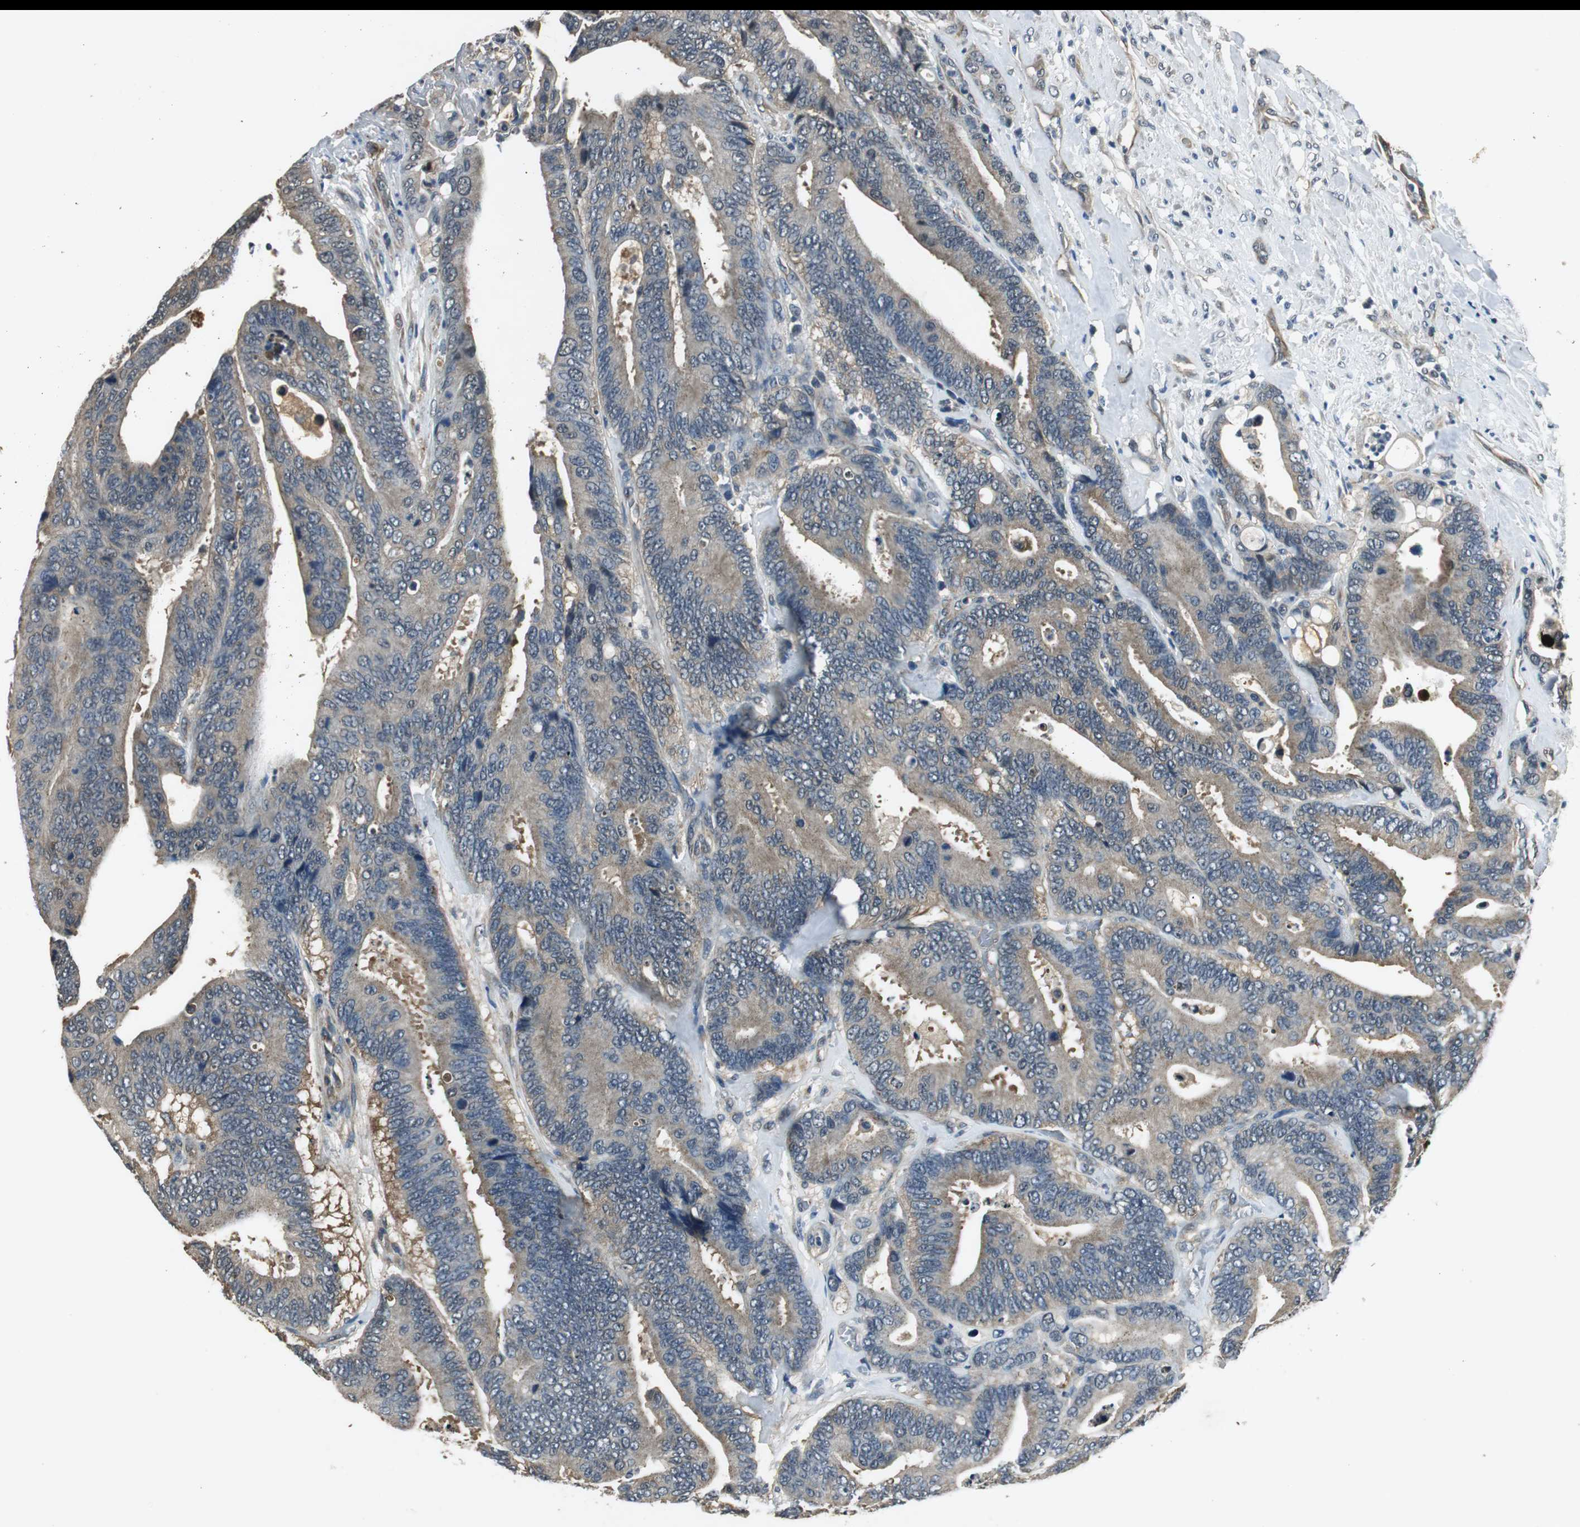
{"staining": {"intensity": "weak", "quantity": "25%-75%", "location": "cytoplasmic/membranous"}, "tissue": "colorectal cancer", "cell_type": "Tumor cells", "image_type": "cancer", "snomed": [{"axis": "morphology", "description": "Normal tissue, NOS"}, {"axis": "morphology", "description": "Adenocarcinoma, NOS"}, {"axis": "topography", "description": "Colon"}], "caption": "About 25%-75% of tumor cells in colorectal adenocarcinoma demonstrate weak cytoplasmic/membranous protein positivity as visualized by brown immunohistochemical staining.", "gene": "PSMB4", "patient": {"sex": "male", "age": 82}}